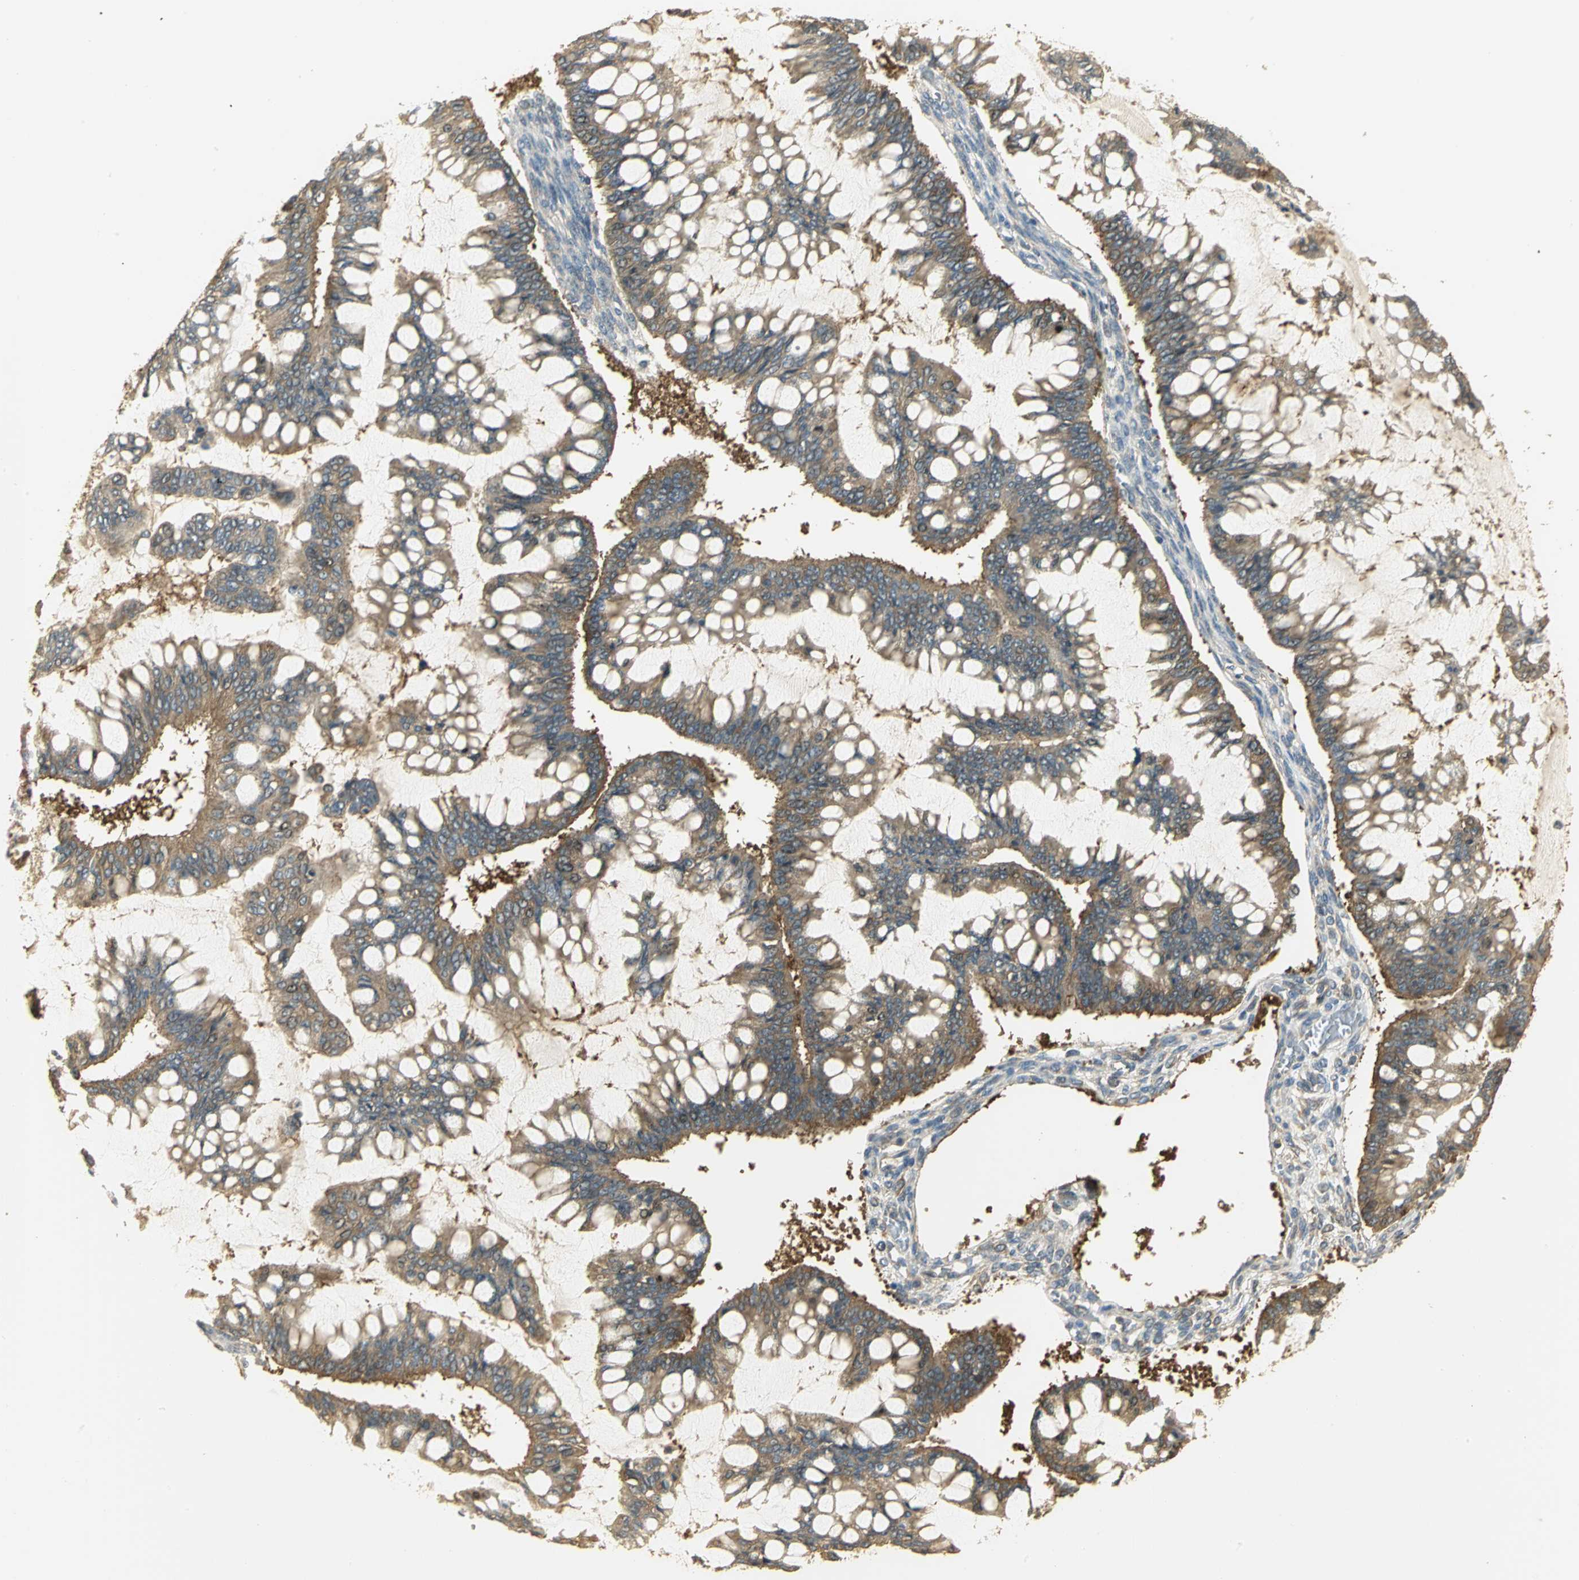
{"staining": {"intensity": "moderate", "quantity": ">75%", "location": "cytoplasmic/membranous"}, "tissue": "ovarian cancer", "cell_type": "Tumor cells", "image_type": "cancer", "snomed": [{"axis": "morphology", "description": "Cystadenocarcinoma, mucinous, NOS"}, {"axis": "topography", "description": "Ovary"}], "caption": "Ovarian mucinous cystadenocarcinoma tissue reveals moderate cytoplasmic/membranous expression in approximately >75% of tumor cells, visualized by immunohistochemistry.", "gene": "RARS1", "patient": {"sex": "female", "age": 73}}